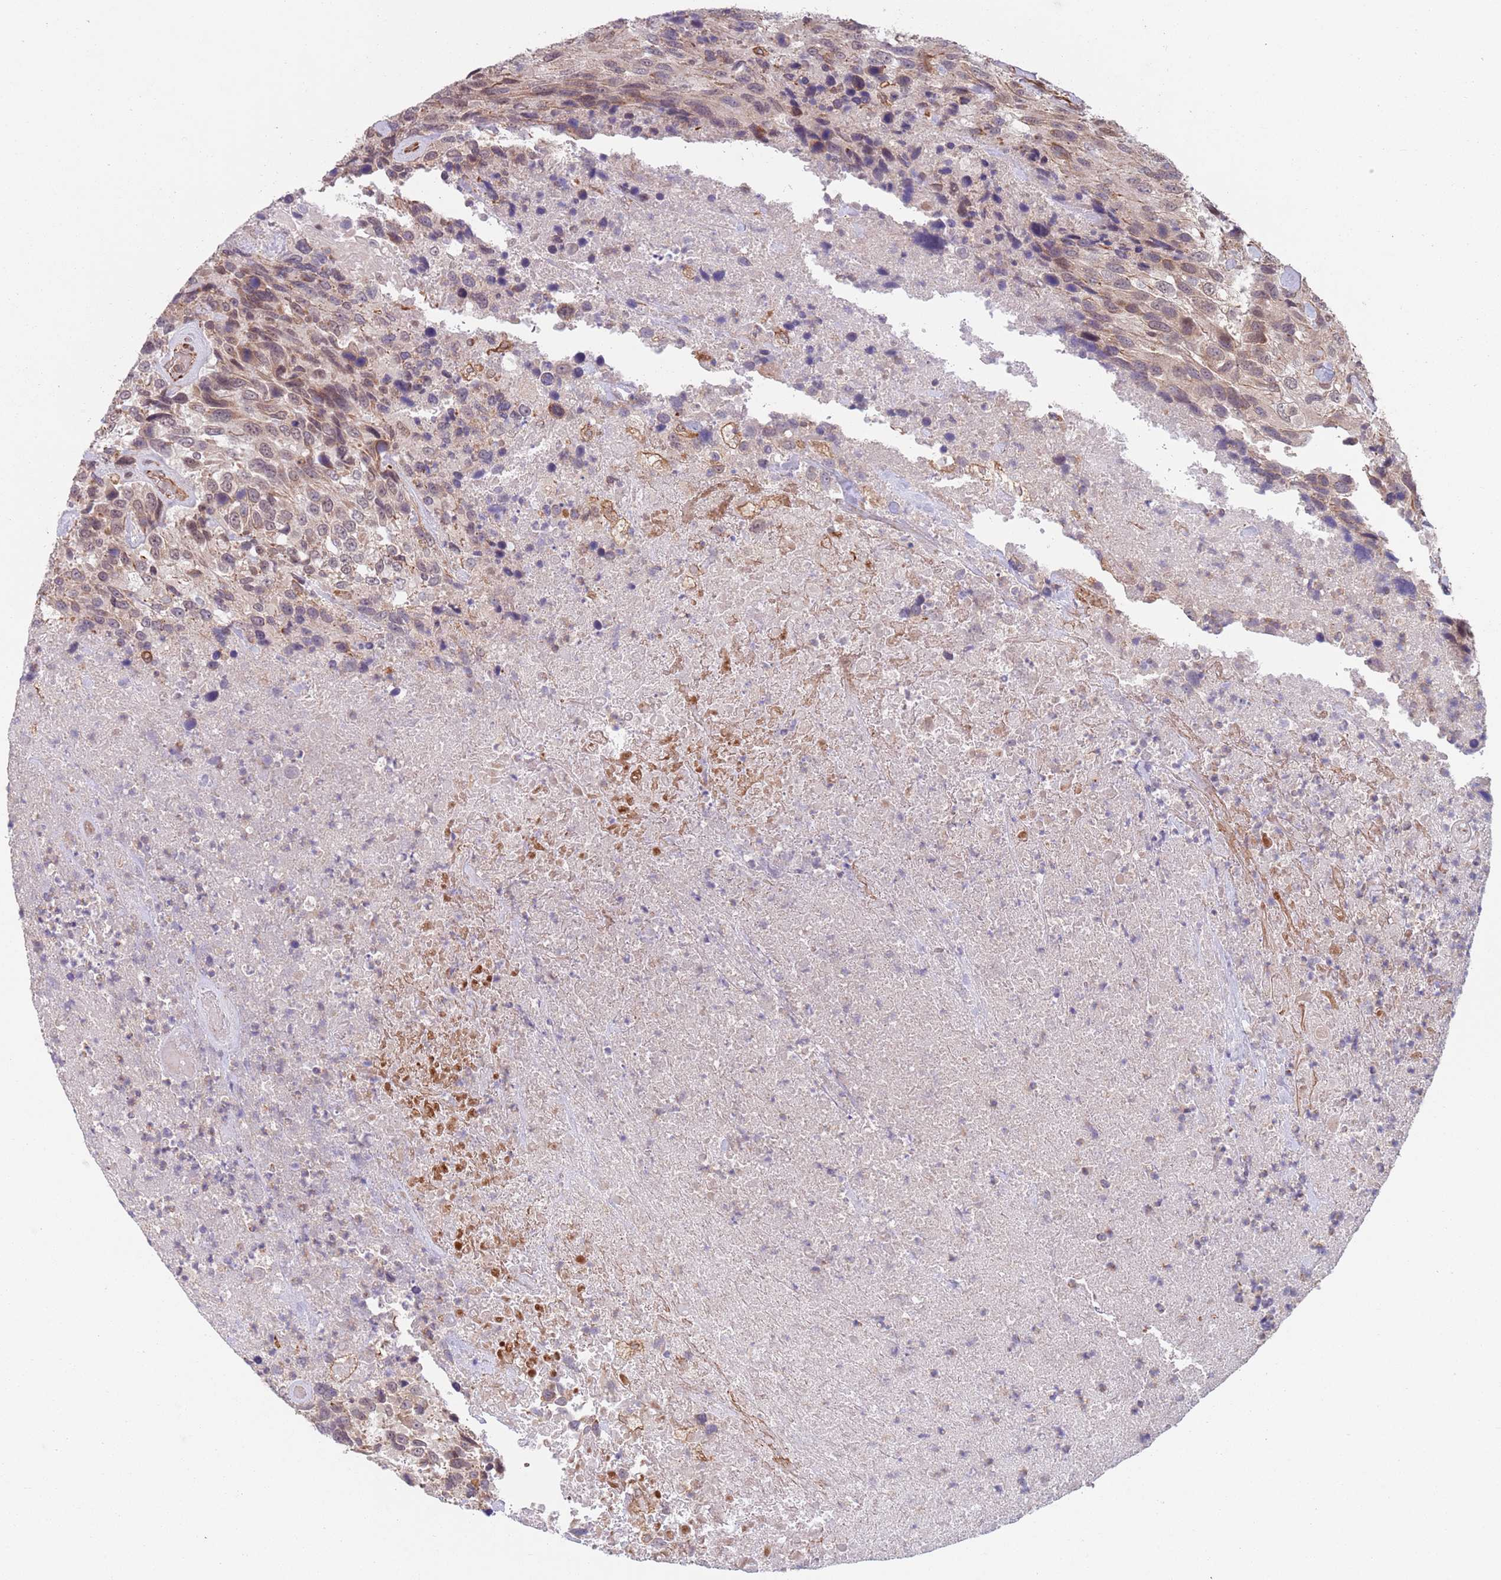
{"staining": {"intensity": "weak", "quantity": "25%-75%", "location": "cytoplasmic/membranous,nuclear"}, "tissue": "urothelial cancer", "cell_type": "Tumor cells", "image_type": "cancer", "snomed": [{"axis": "morphology", "description": "Urothelial carcinoma, High grade"}, {"axis": "topography", "description": "Urinary bladder"}], "caption": "A high-resolution image shows immunohistochemistry (IHC) staining of high-grade urothelial carcinoma, which displays weak cytoplasmic/membranous and nuclear staining in approximately 25%-75% of tumor cells. (brown staining indicates protein expression, while blue staining denotes nuclei).", "gene": "CHD9", "patient": {"sex": "female", "age": 70}}